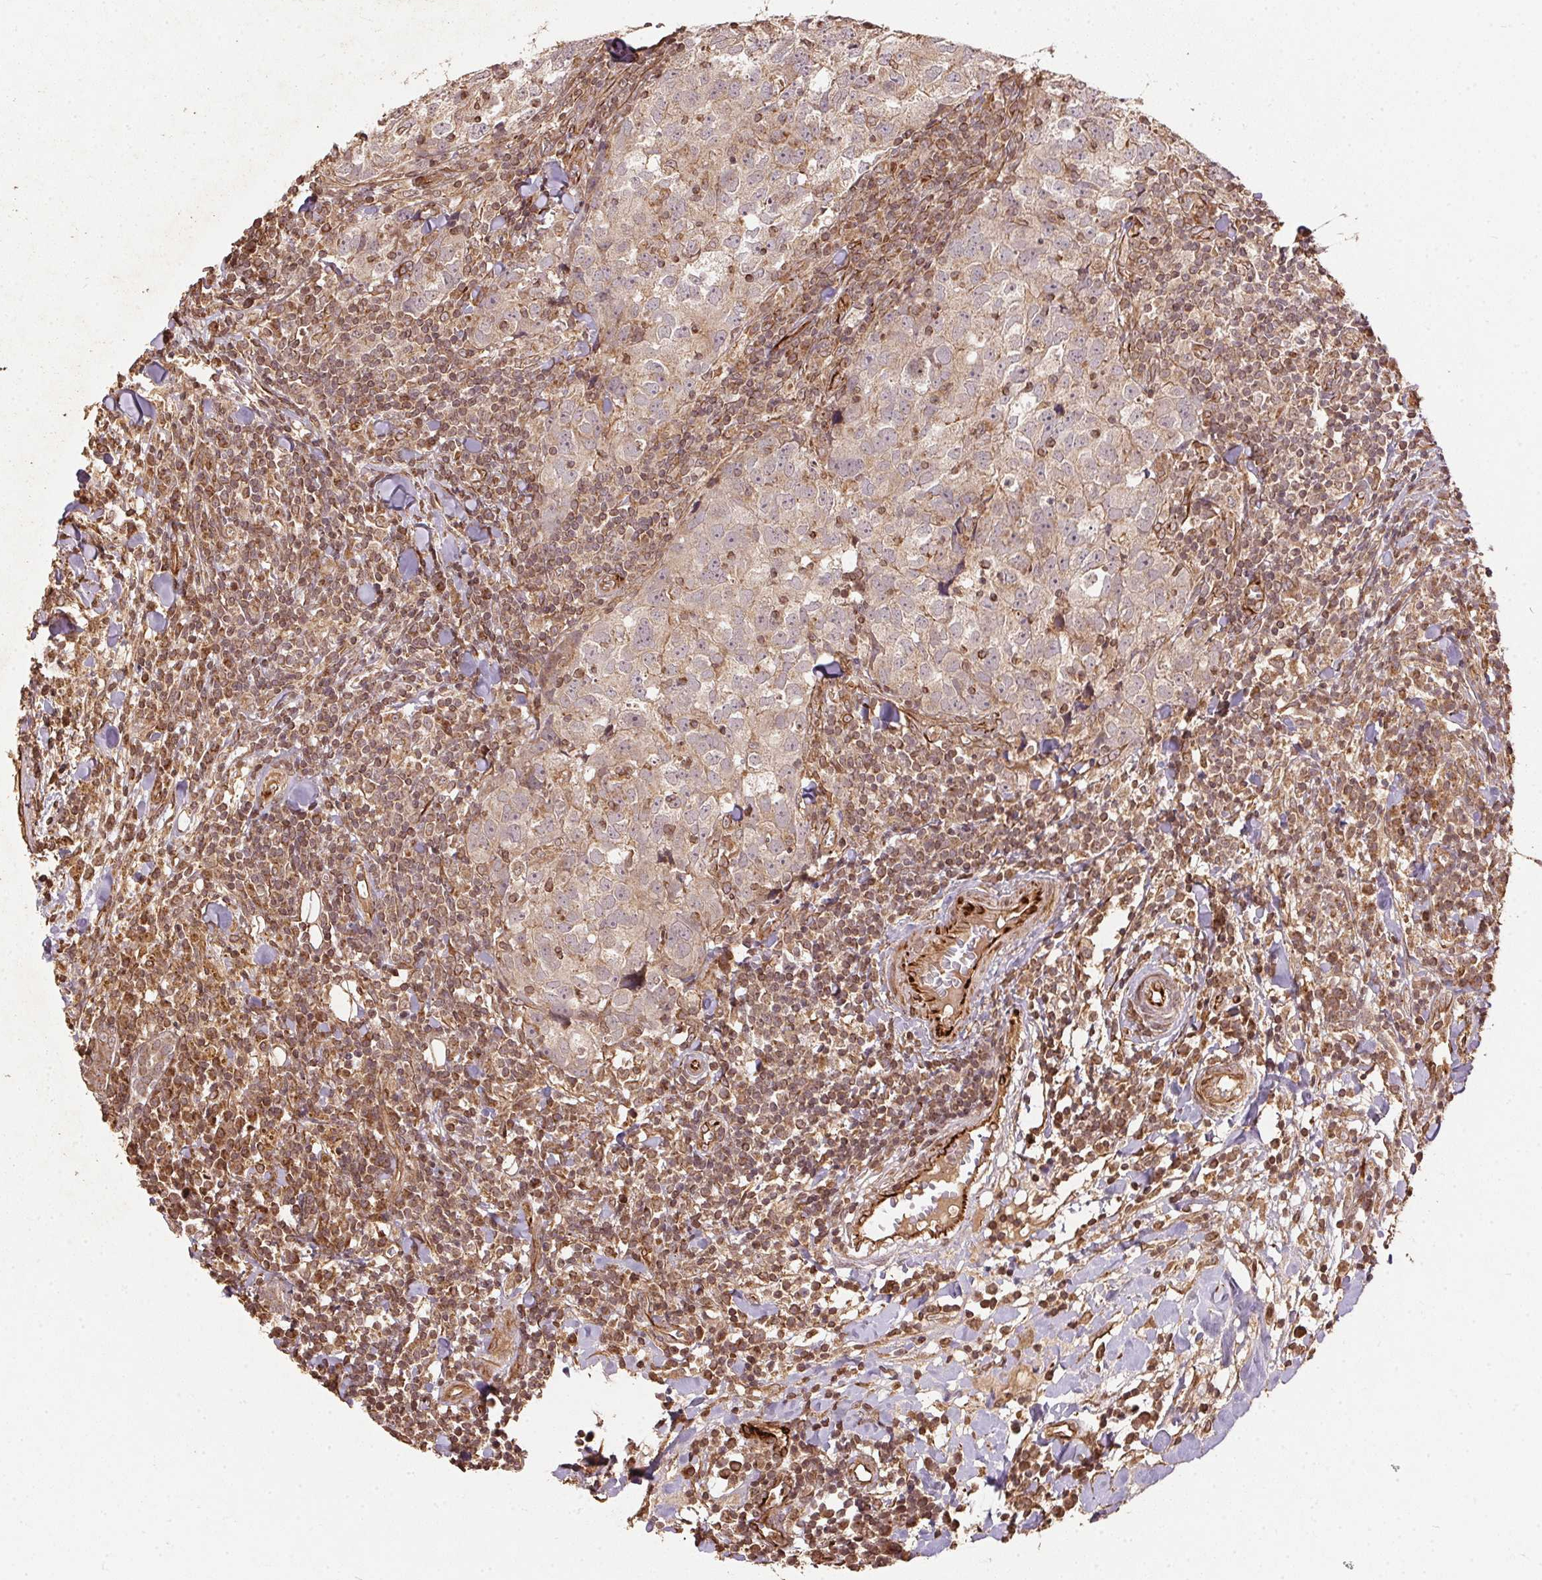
{"staining": {"intensity": "weak", "quantity": ">75%", "location": "cytoplasmic/membranous"}, "tissue": "breast cancer", "cell_type": "Tumor cells", "image_type": "cancer", "snomed": [{"axis": "morphology", "description": "Duct carcinoma"}, {"axis": "topography", "description": "Breast"}], "caption": "A brown stain shows weak cytoplasmic/membranous expression of a protein in breast cancer tumor cells. The staining is performed using DAB (3,3'-diaminobenzidine) brown chromogen to label protein expression. The nuclei are counter-stained blue using hematoxylin.", "gene": "SPRED2", "patient": {"sex": "female", "age": 30}}